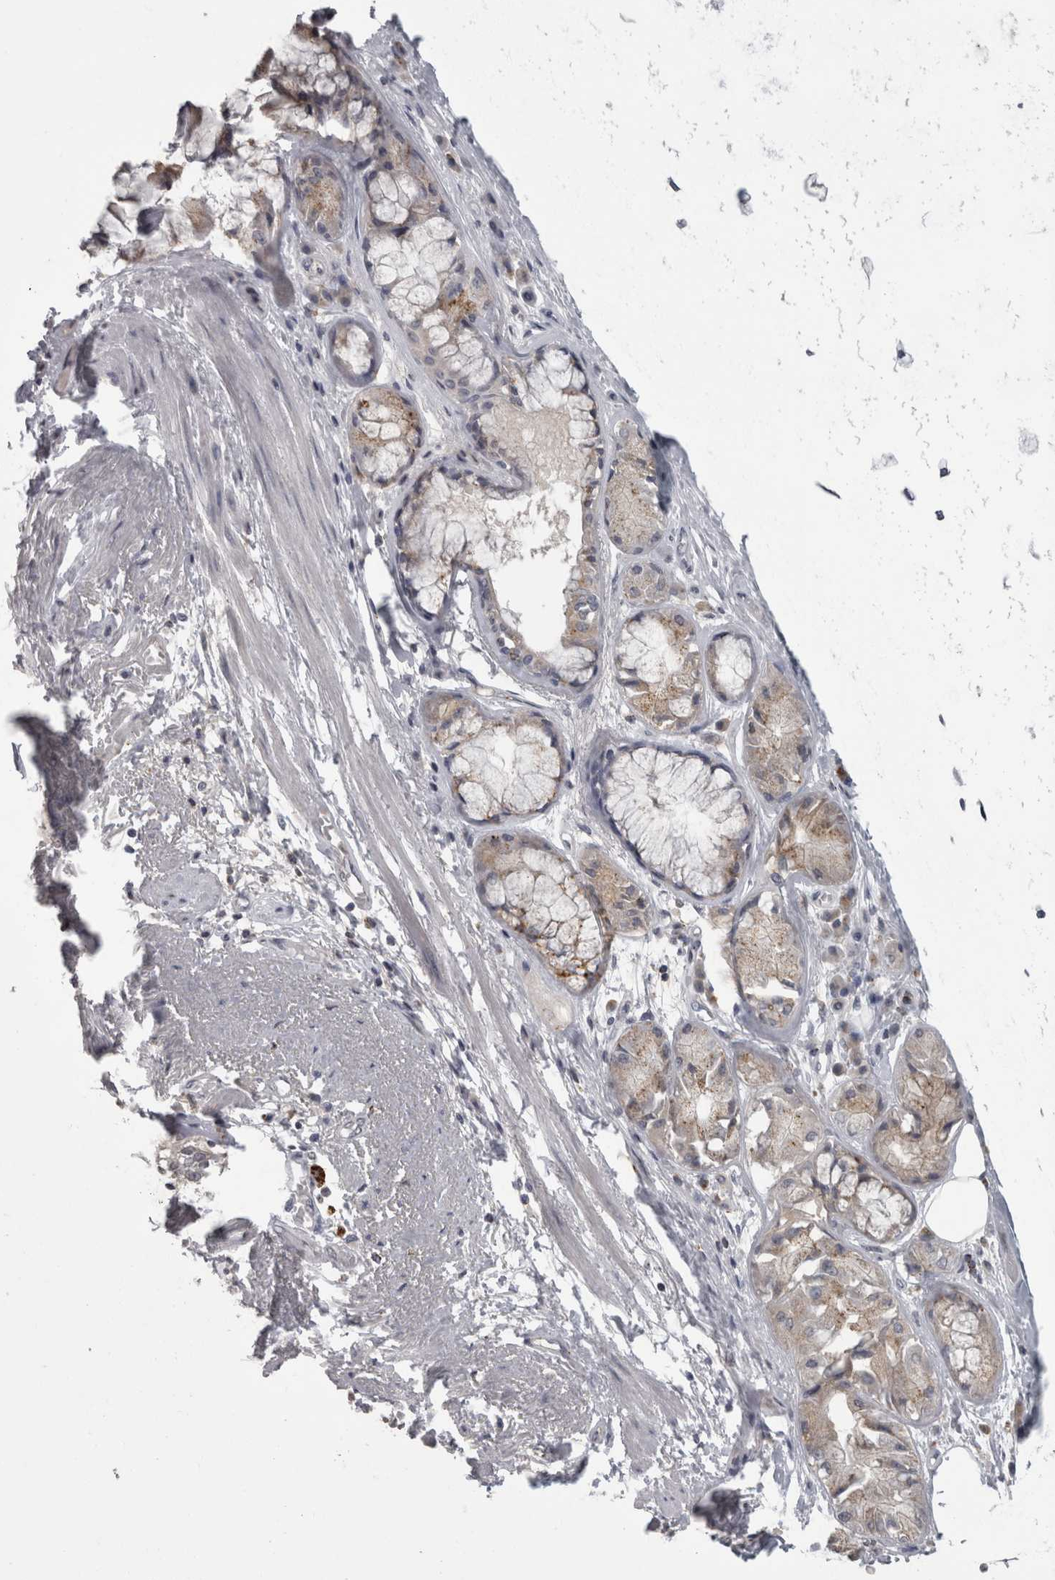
{"staining": {"intensity": "negative", "quantity": "none", "location": "none"}, "tissue": "adipose tissue", "cell_type": "Adipocytes", "image_type": "normal", "snomed": [{"axis": "morphology", "description": "Normal tissue, NOS"}, {"axis": "topography", "description": "Bronchus"}], "caption": "An immunohistochemistry photomicrograph of normal adipose tissue is shown. There is no staining in adipocytes of adipose tissue. (DAB immunohistochemistry with hematoxylin counter stain).", "gene": "NAAA", "patient": {"sex": "male", "age": 66}}